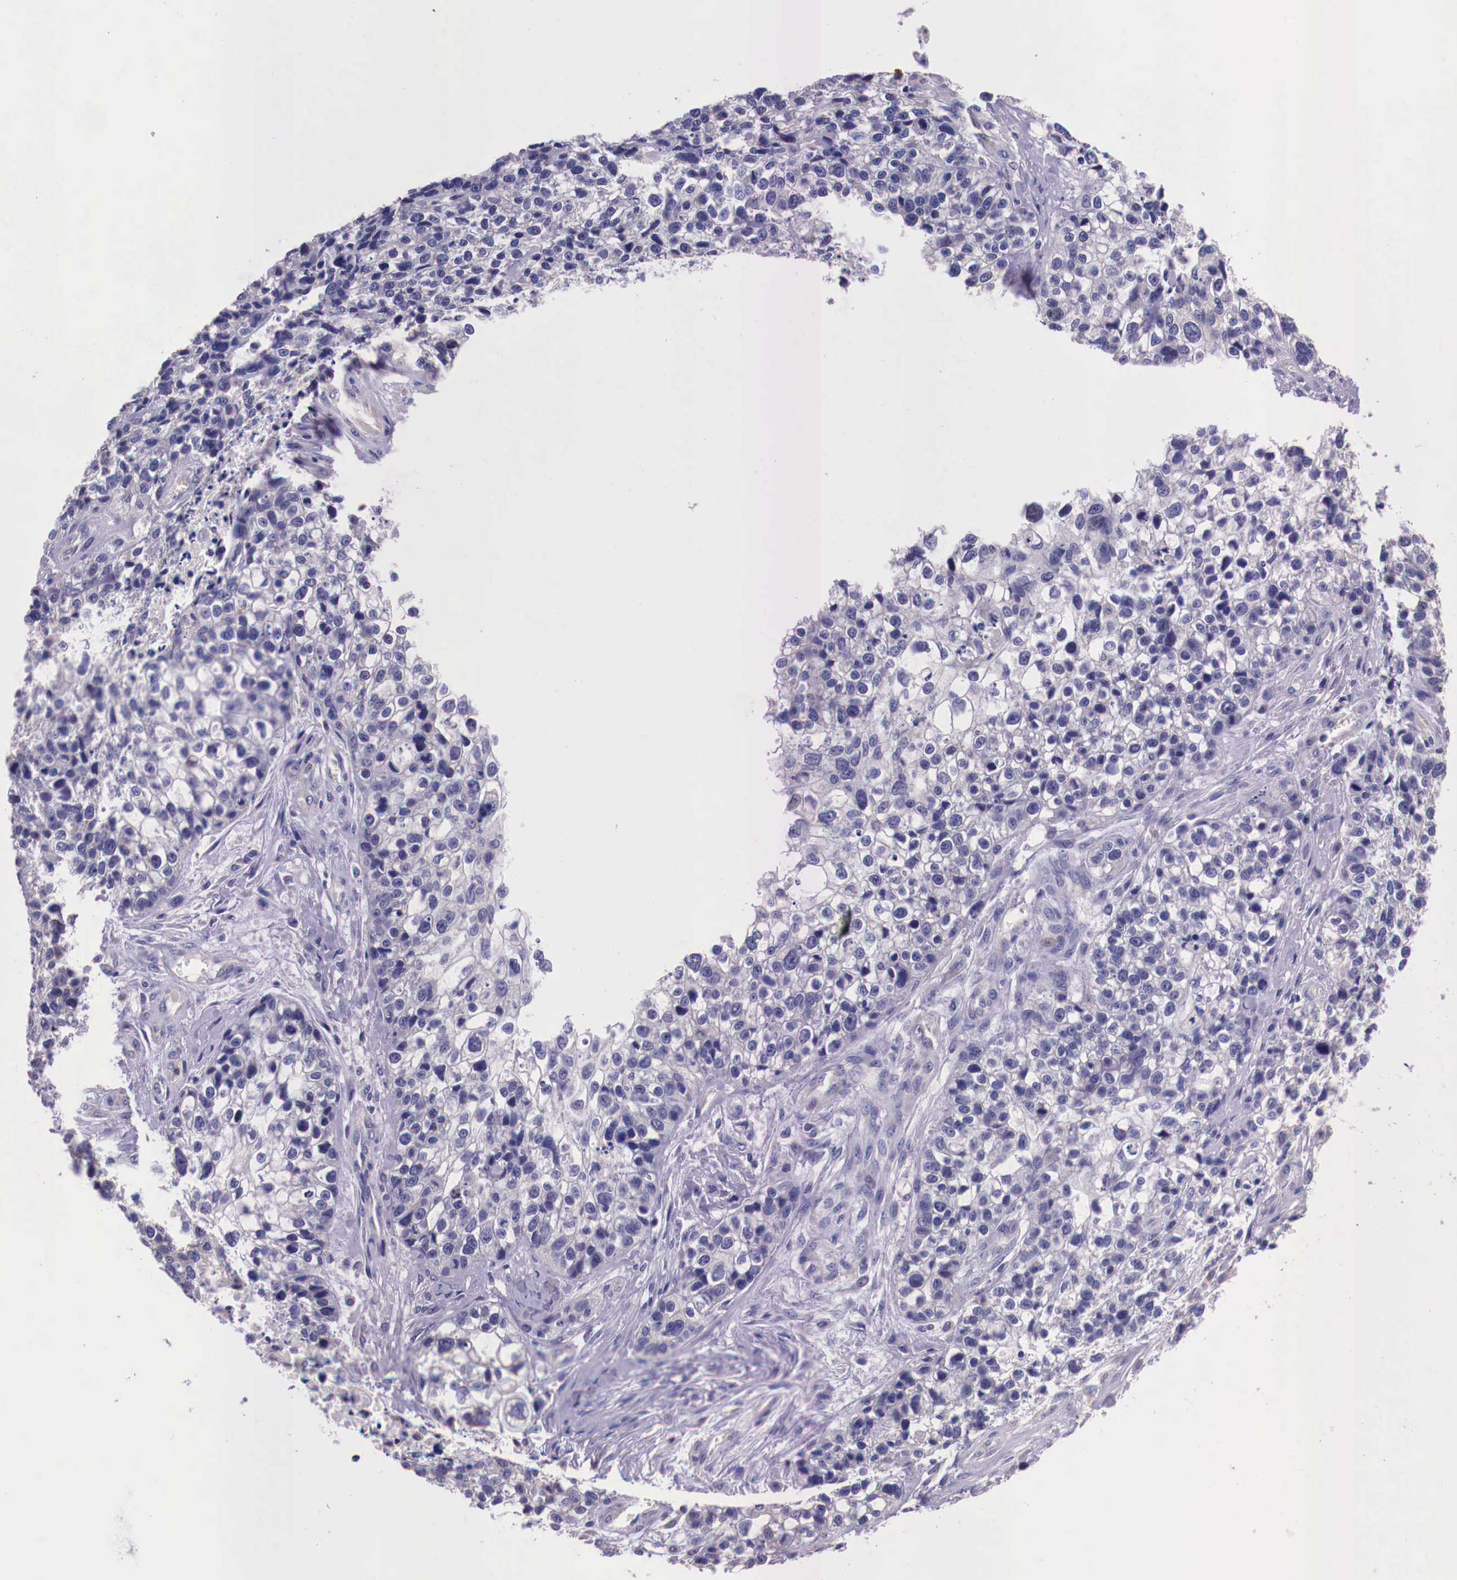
{"staining": {"intensity": "negative", "quantity": "none", "location": "none"}, "tissue": "lung cancer", "cell_type": "Tumor cells", "image_type": "cancer", "snomed": [{"axis": "morphology", "description": "Squamous cell carcinoma, NOS"}, {"axis": "topography", "description": "Lymph node"}, {"axis": "topography", "description": "Lung"}], "caption": "Lung cancer (squamous cell carcinoma) was stained to show a protein in brown. There is no significant positivity in tumor cells.", "gene": "GRIPAP1", "patient": {"sex": "male", "age": 74}}